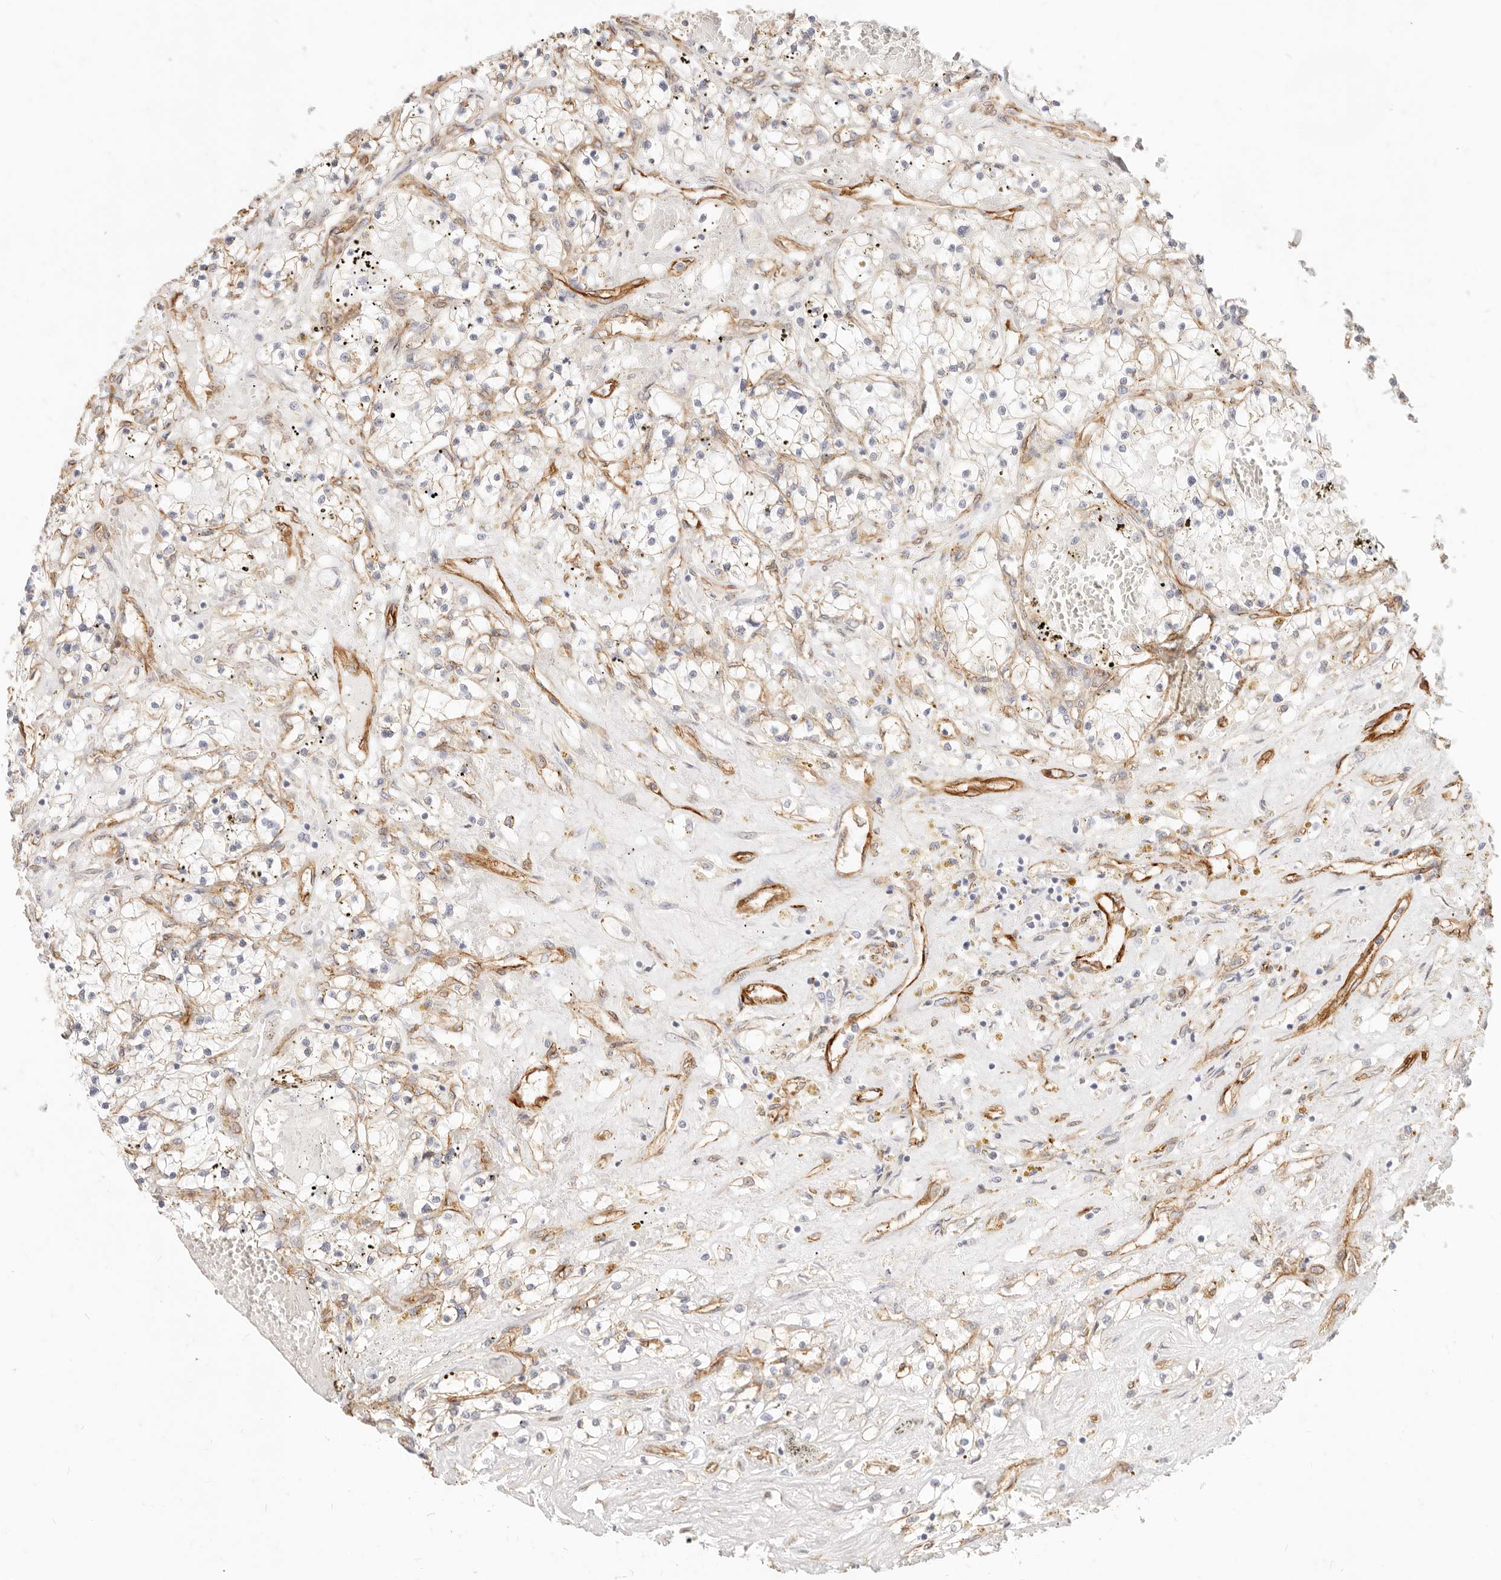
{"staining": {"intensity": "negative", "quantity": "none", "location": "none"}, "tissue": "renal cancer", "cell_type": "Tumor cells", "image_type": "cancer", "snomed": [{"axis": "morphology", "description": "Normal tissue, NOS"}, {"axis": "morphology", "description": "Adenocarcinoma, NOS"}, {"axis": "topography", "description": "Kidney"}], "caption": "The IHC micrograph has no significant staining in tumor cells of renal adenocarcinoma tissue.", "gene": "NUS1", "patient": {"sex": "male", "age": 68}}